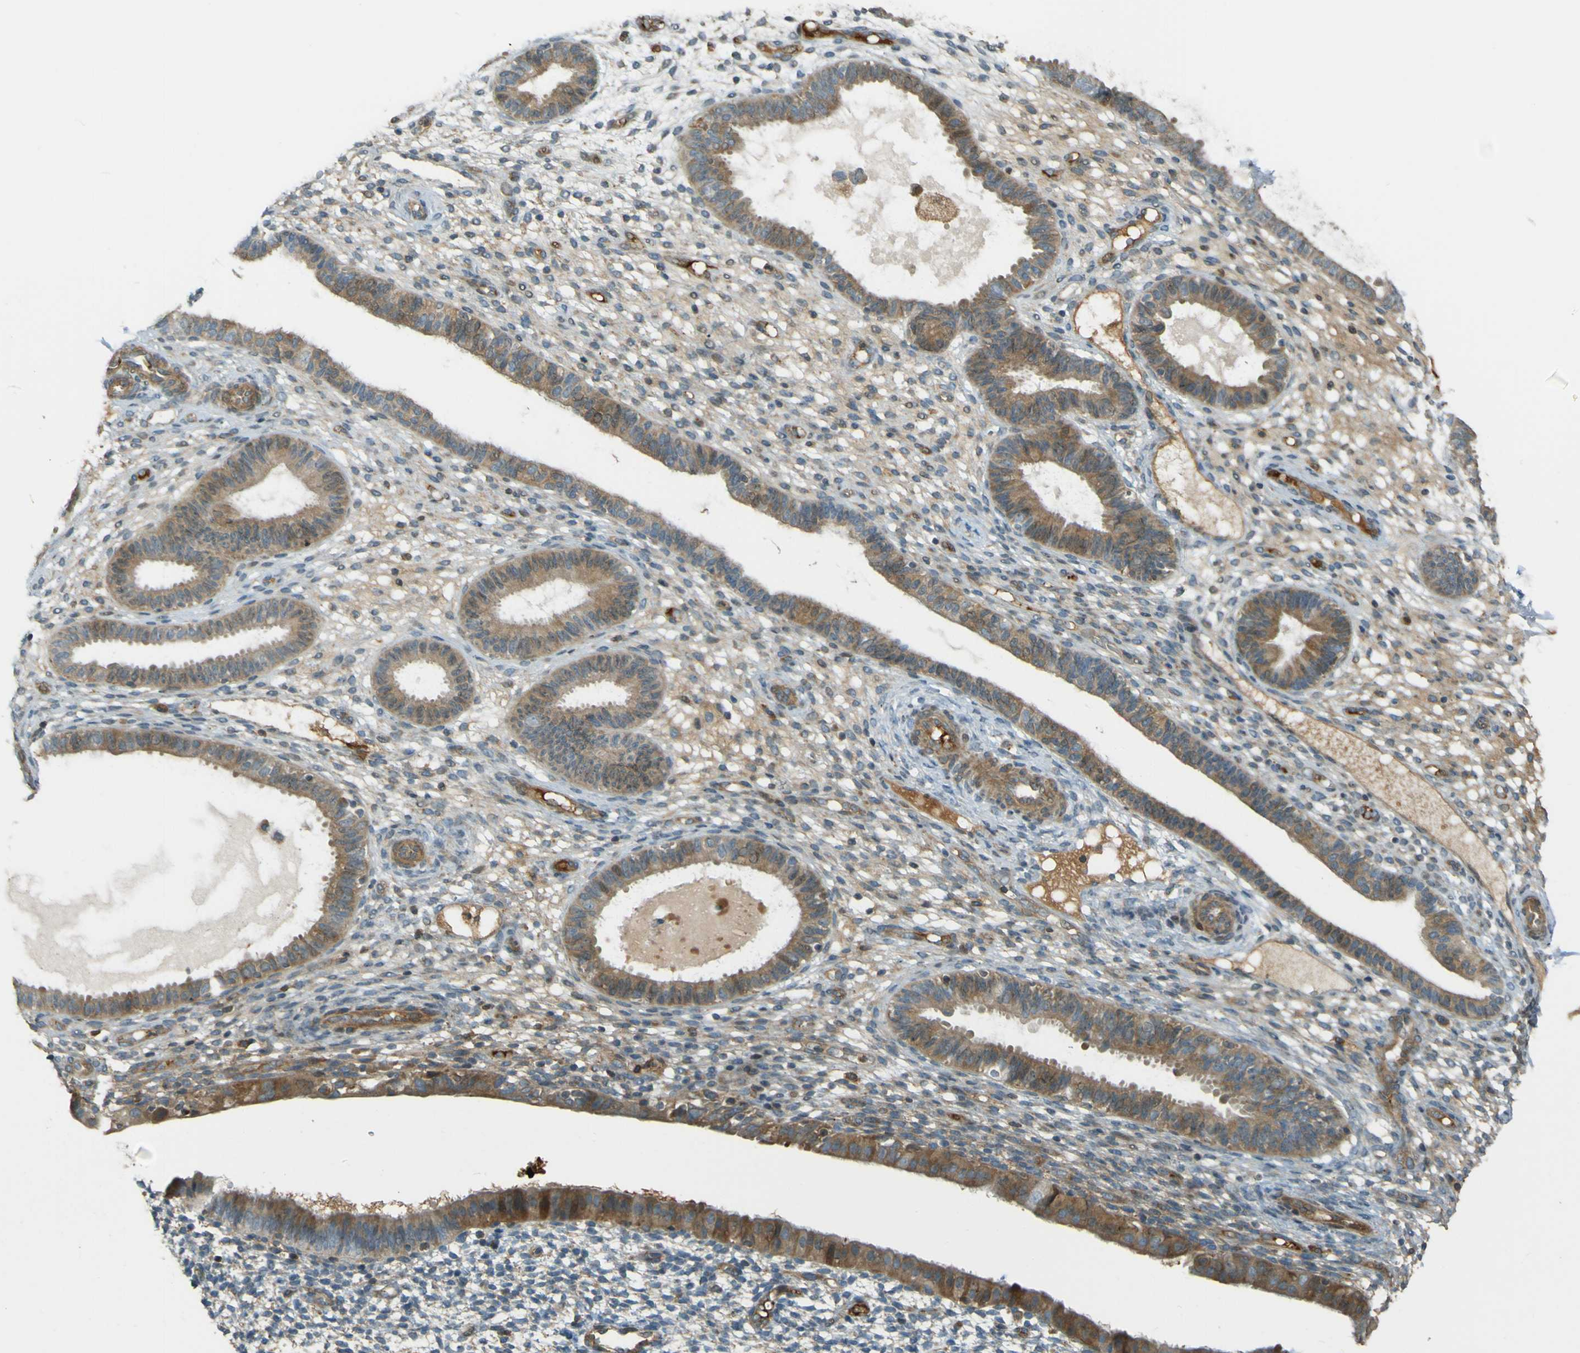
{"staining": {"intensity": "weak", "quantity": ">75%", "location": "cytoplasmic/membranous"}, "tissue": "endometrium", "cell_type": "Cells in endometrial stroma", "image_type": "normal", "snomed": [{"axis": "morphology", "description": "Normal tissue, NOS"}, {"axis": "topography", "description": "Endometrium"}], "caption": "The histopathology image shows a brown stain indicating the presence of a protein in the cytoplasmic/membranous of cells in endometrial stroma in endometrium.", "gene": "LPCAT1", "patient": {"sex": "female", "age": 61}}